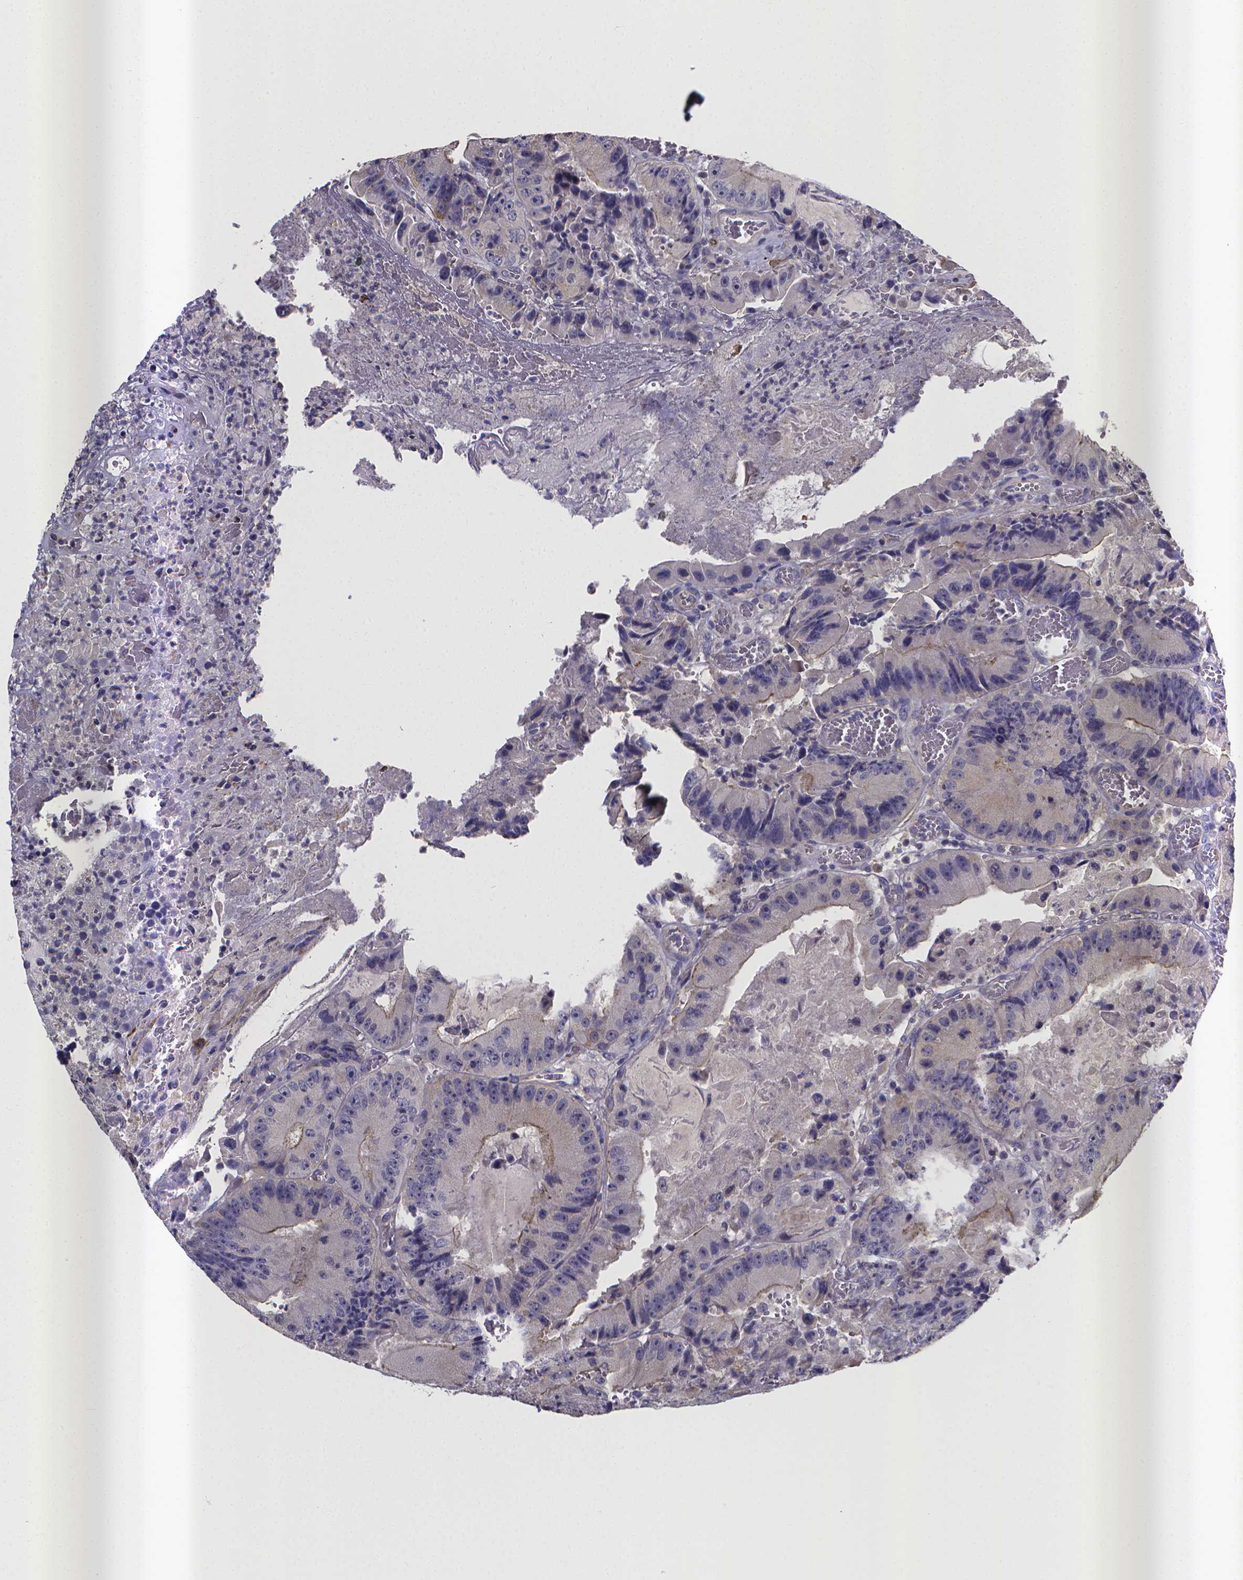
{"staining": {"intensity": "negative", "quantity": "none", "location": "none"}, "tissue": "colorectal cancer", "cell_type": "Tumor cells", "image_type": "cancer", "snomed": [{"axis": "morphology", "description": "Adenocarcinoma, NOS"}, {"axis": "topography", "description": "Colon"}], "caption": "Tumor cells show no significant protein positivity in colorectal cancer (adenocarcinoma).", "gene": "RERG", "patient": {"sex": "female", "age": 86}}